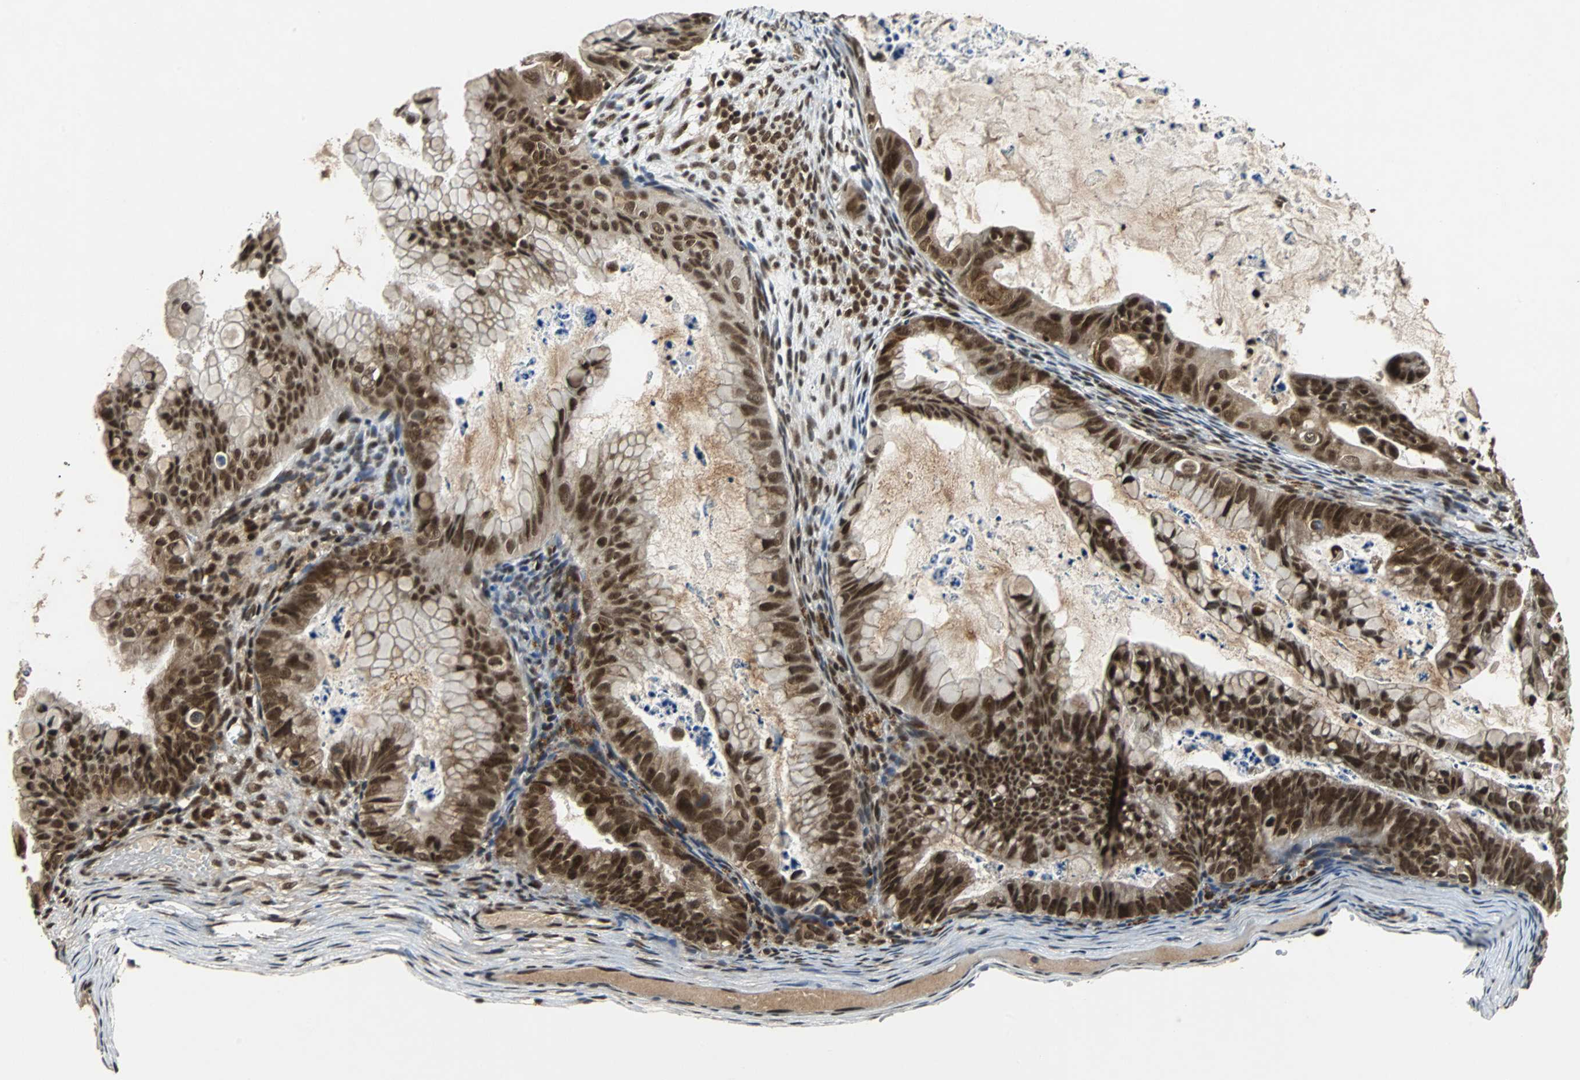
{"staining": {"intensity": "strong", "quantity": ">75%", "location": "nuclear"}, "tissue": "ovarian cancer", "cell_type": "Tumor cells", "image_type": "cancer", "snomed": [{"axis": "morphology", "description": "Cystadenocarcinoma, mucinous, NOS"}, {"axis": "topography", "description": "Ovary"}], "caption": "This micrograph shows immunohistochemistry (IHC) staining of ovarian cancer (mucinous cystadenocarcinoma), with high strong nuclear staining in approximately >75% of tumor cells.", "gene": "TAF5", "patient": {"sex": "female", "age": 36}}